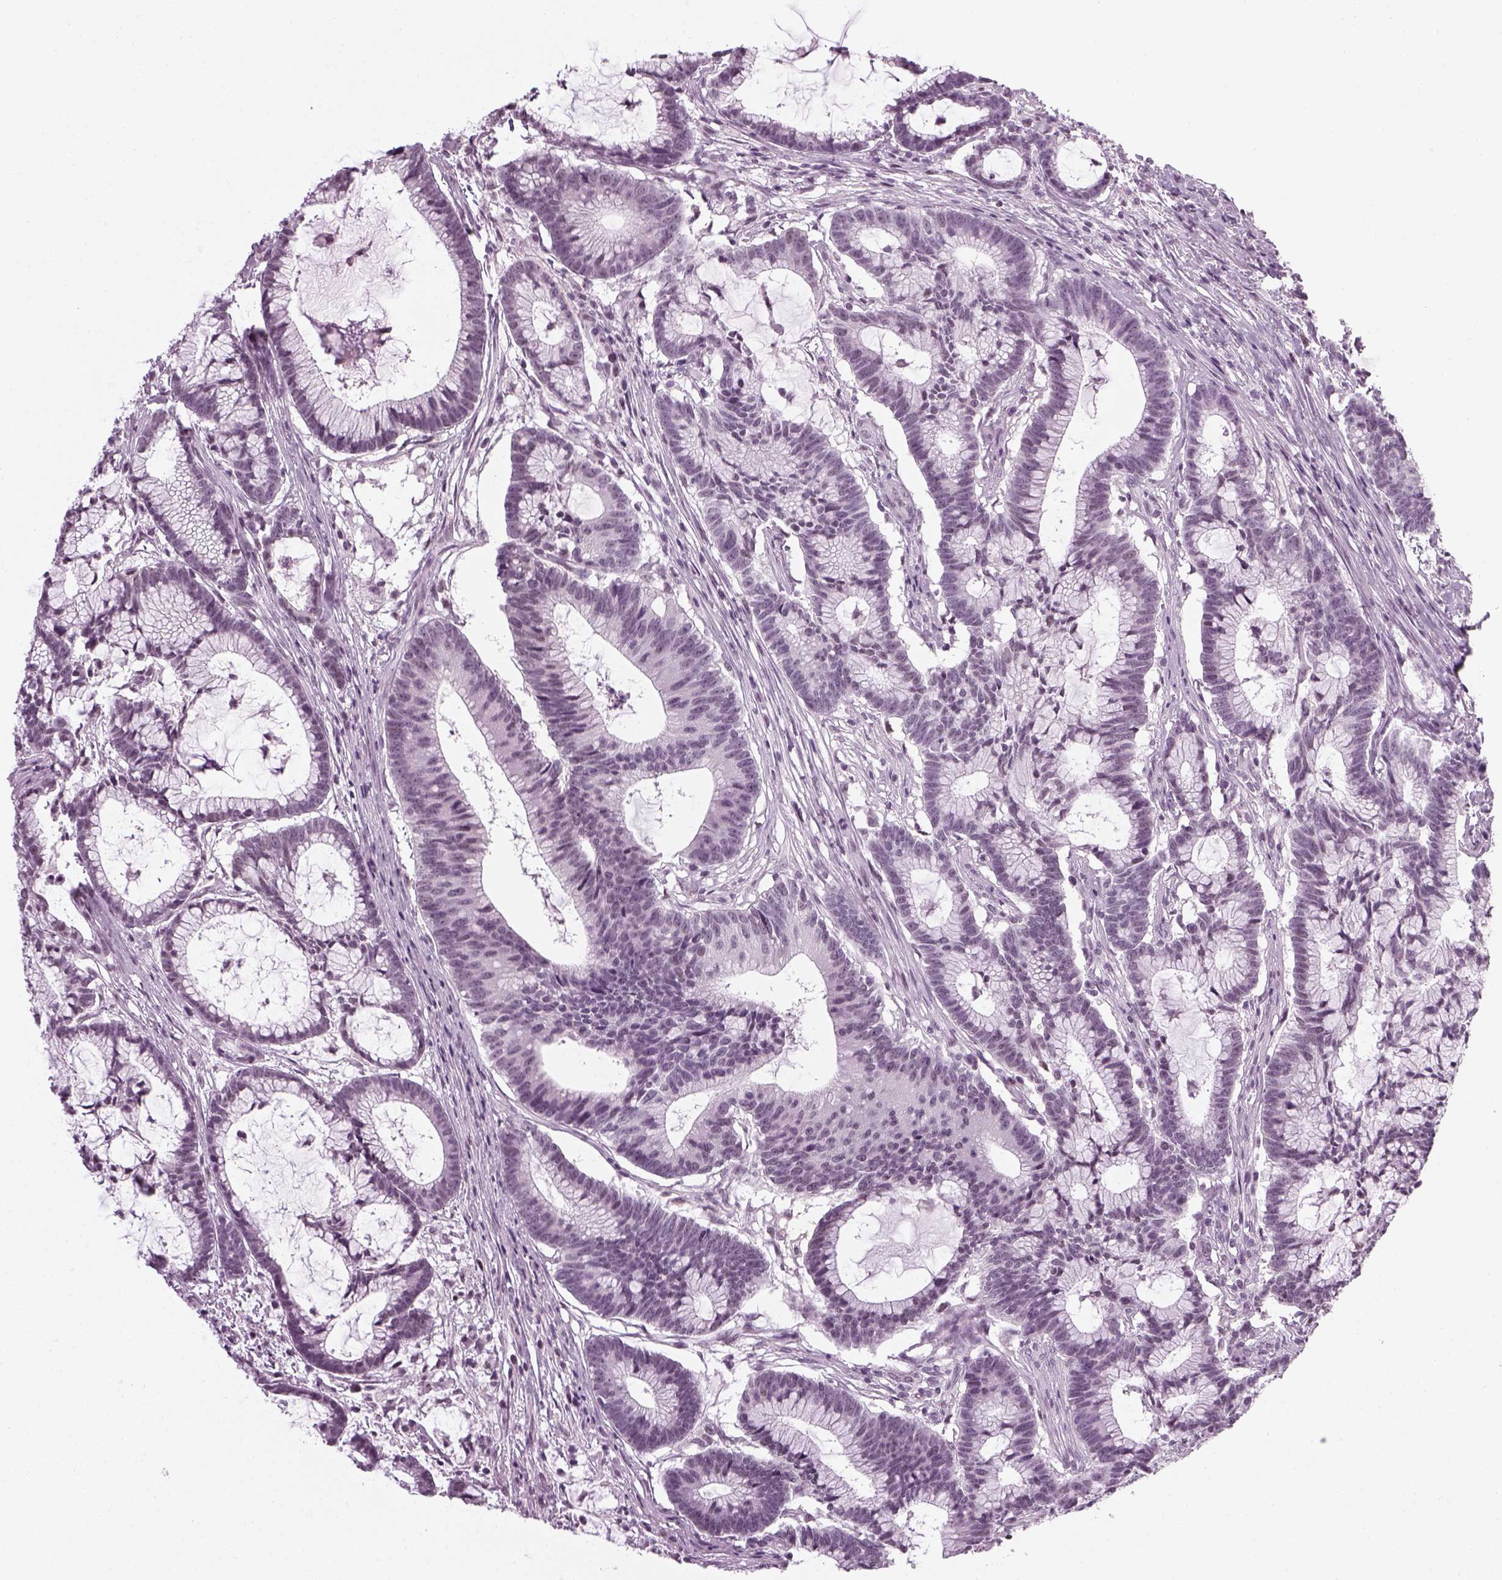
{"staining": {"intensity": "negative", "quantity": "none", "location": "none"}, "tissue": "colorectal cancer", "cell_type": "Tumor cells", "image_type": "cancer", "snomed": [{"axis": "morphology", "description": "Adenocarcinoma, NOS"}, {"axis": "topography", "description": "Colon"}], "caption": "There is no significant positivity in tumor cells of adenocarcinoma (colorectal). (DAB immunohistochemistry (IHC) visualized using brightfield microscopy, high magnification).", "gene": "KCNG2", "patient": {"sex": "female", "age": 78}}